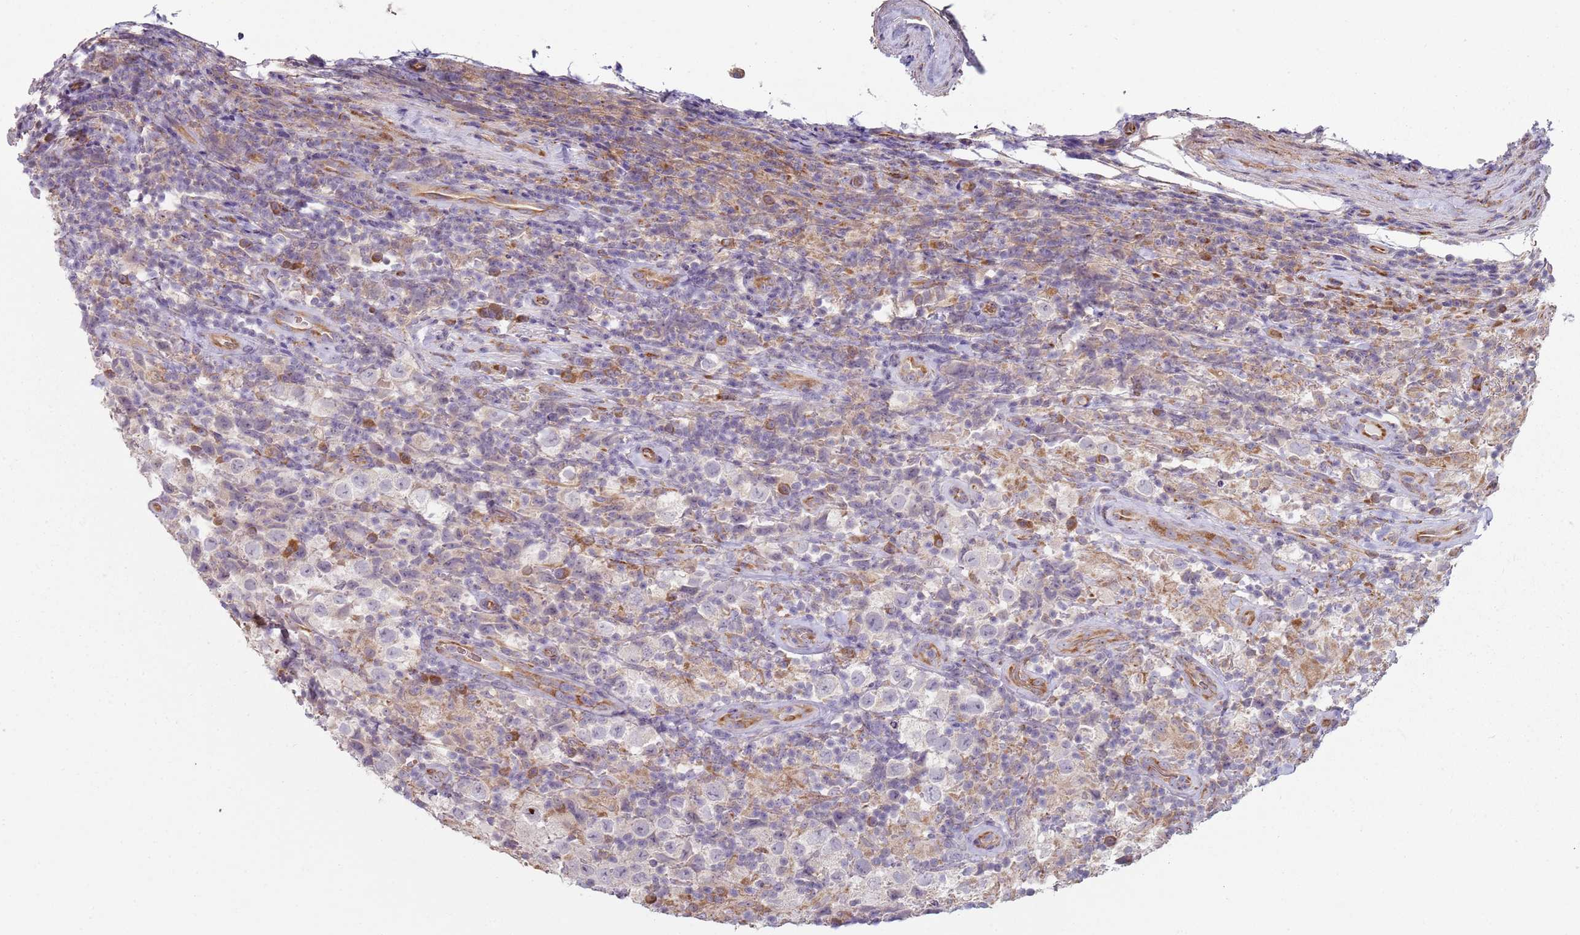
{"staining": {"intensity": "negative", "quantity": "none", "location": "none"}, "tissue": "testis cancer", "cell_type": "Tumor cells", "image_type": "cancer", "snomed": [{"axis": "morphology", "description": "Seminoma, NOS"}, {"axis": "morphology", "description": "Carcinoma, Embryonal, NOS"}, {"axis": "topography", "description": "Testis"}], "caption": "Protein analysis of testis cancer displays no significant positivity in tumor cells.", "gene": "SPATA2", "patient": {"sex": "male", "age": 41}}